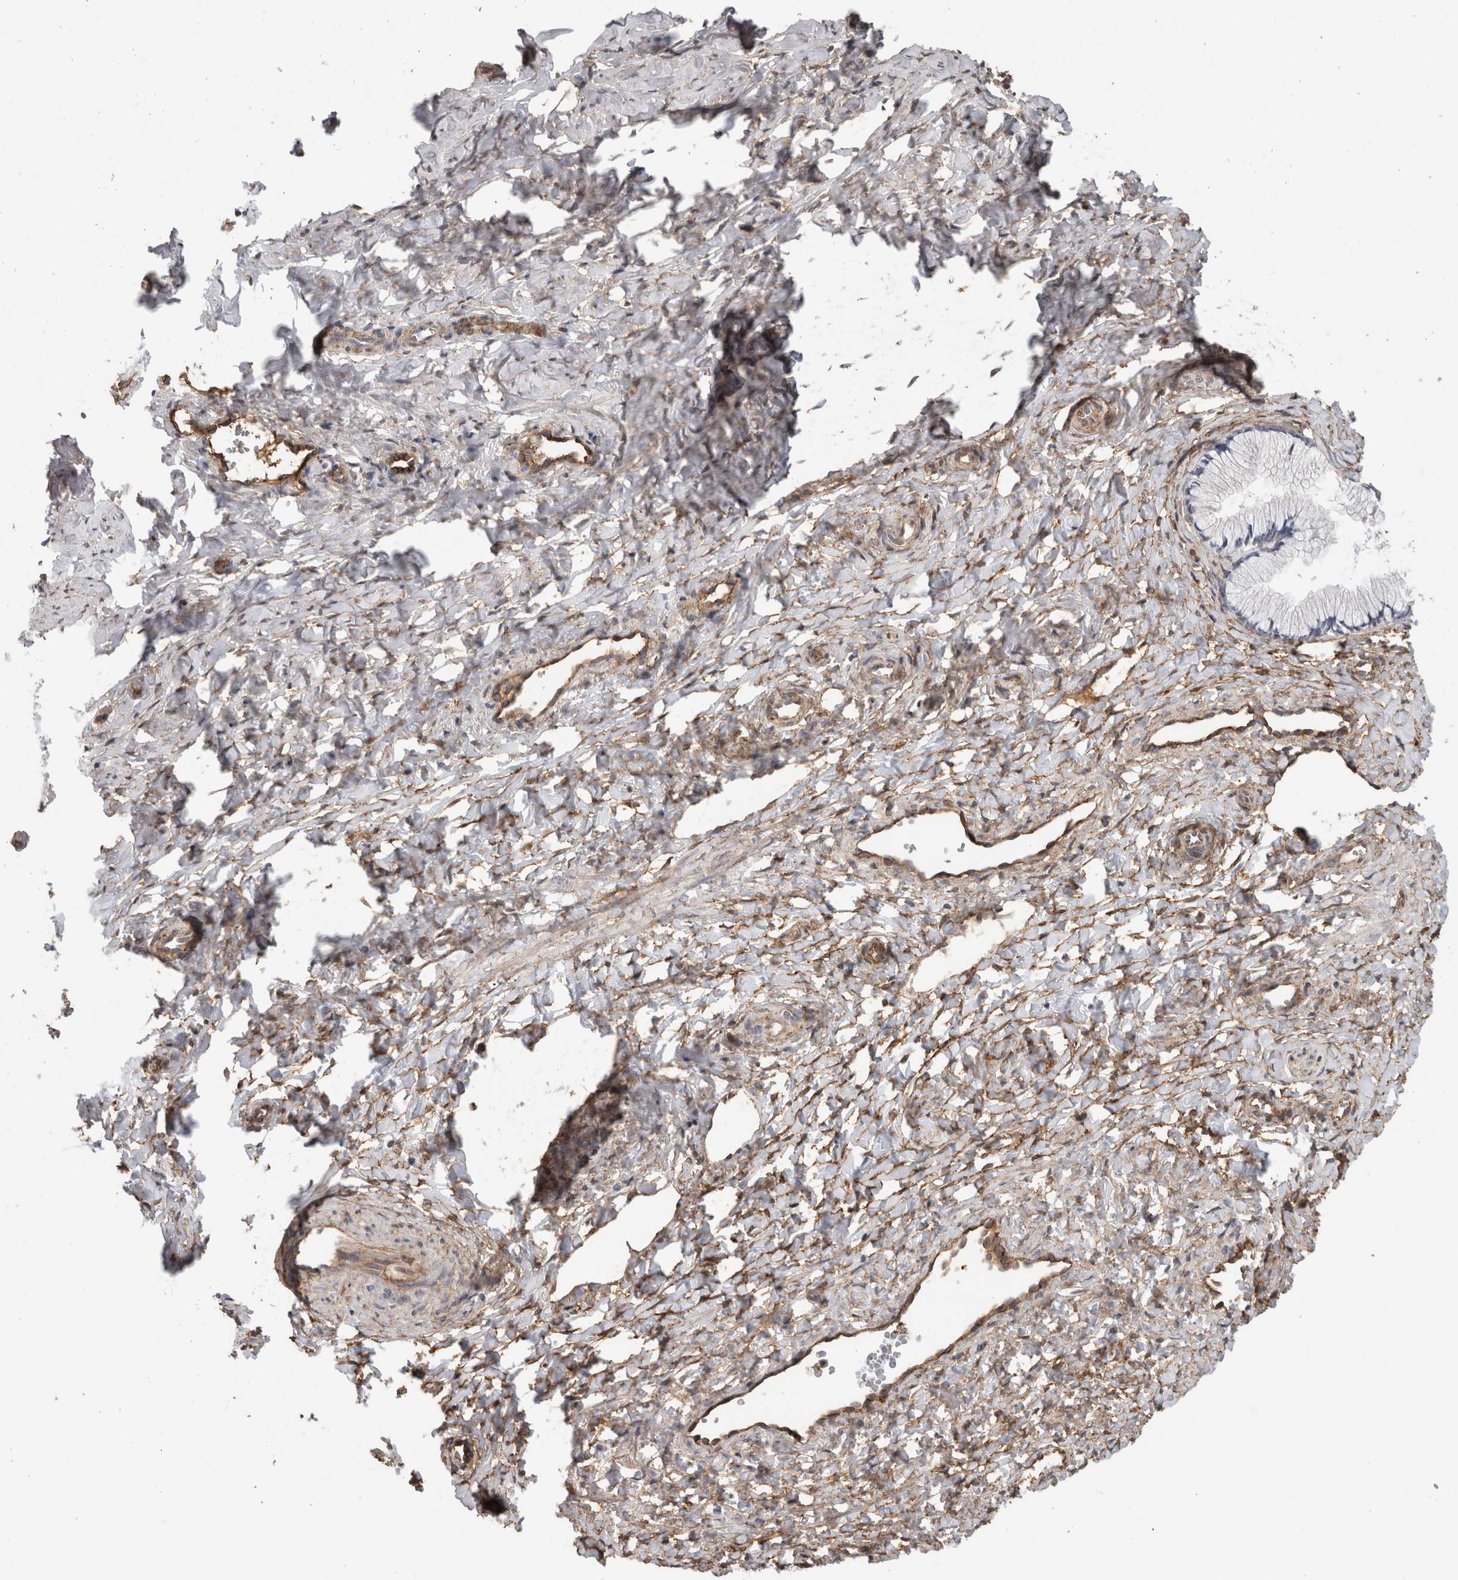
{"staining": {"intensity": "negative", "quantity": "none", "location": "none"}, "tissue": "cervix", "cell_type": "Glandular cells", "image_type": "normal", "snomed": [{"axis": "morphology", "description": "Normal tissue, NOS"}, {"axis": "topography", "description": "Cervix"}], "caption": "DAB immunohistochemical staining of normal cervix reveals no significant staining in glandular cells. (Brightfield microscopy of DAB IHC at high magnification).", "gene": "RECK", "patient": {"sex": "female", "age": 27}}